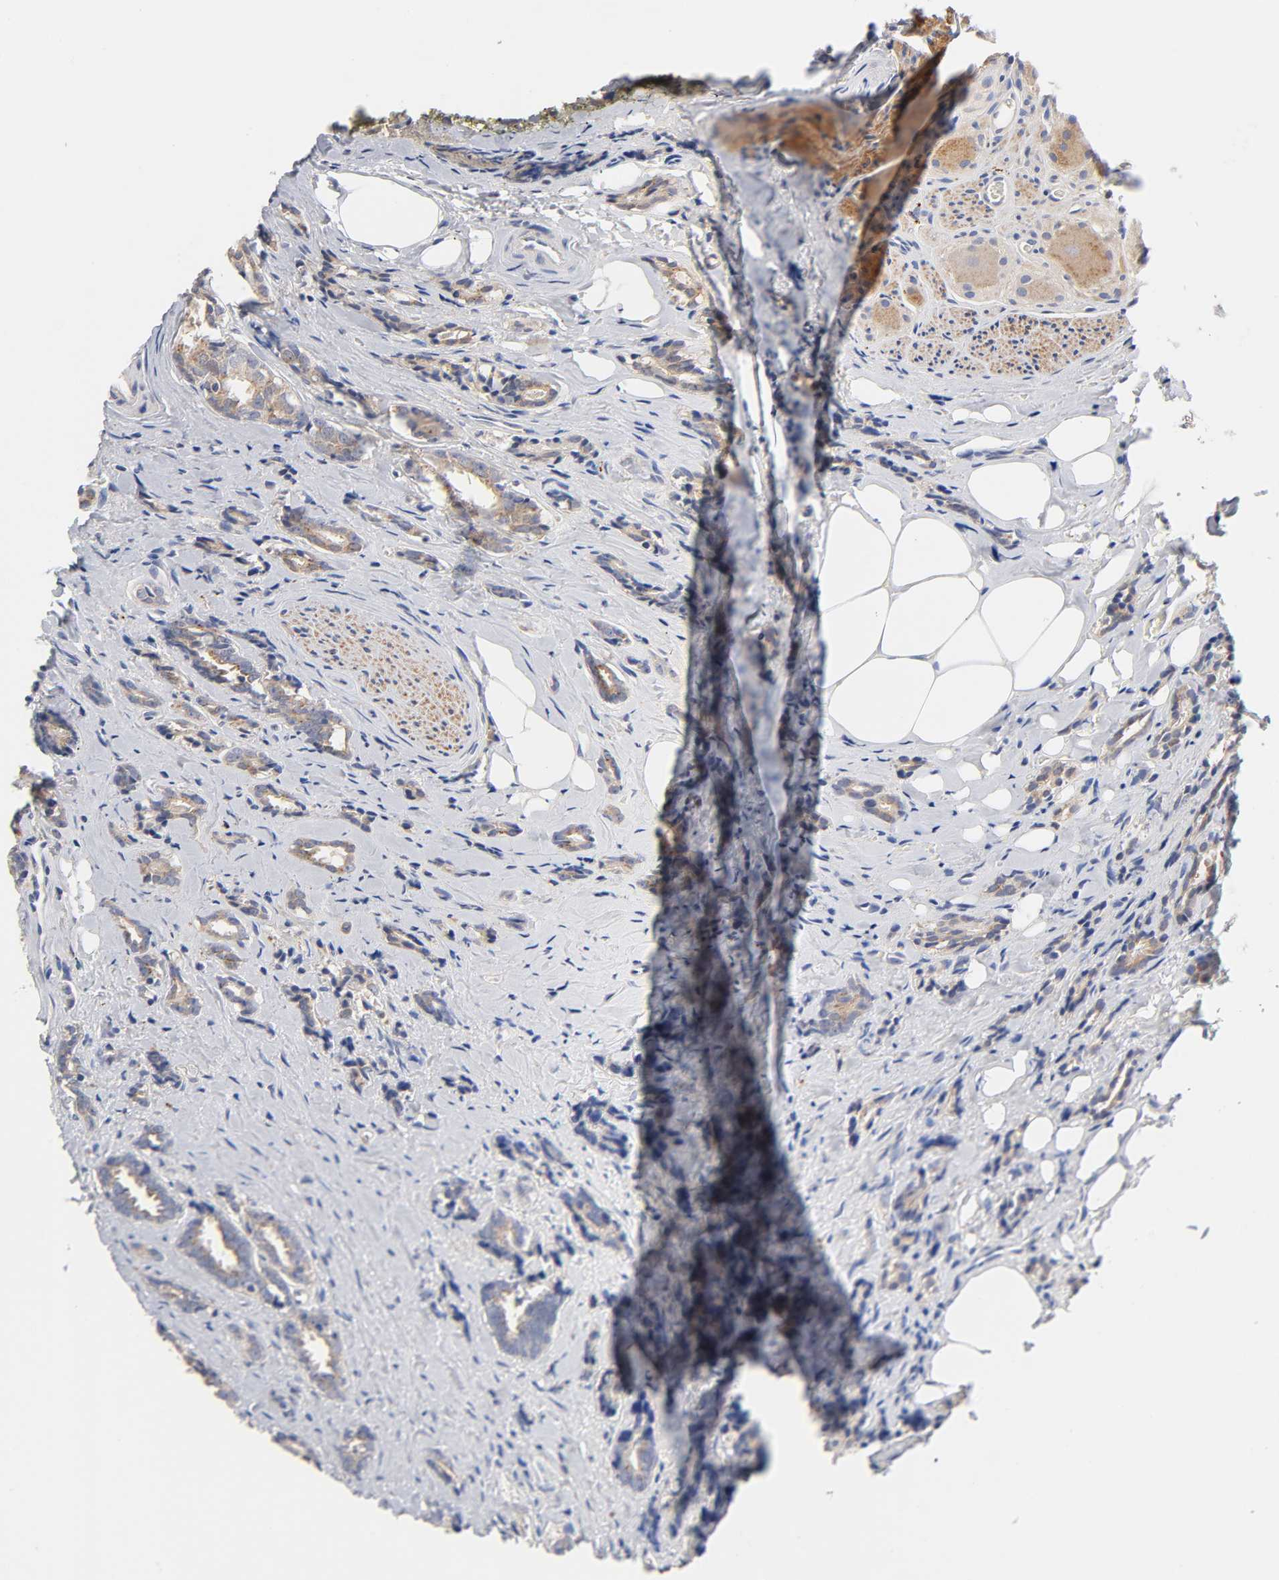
{"staining": {"intensity": "weak", "quantity": ">75%", "location": "cytoplasmic/membranous"}, "tissue": "prostate cancer", "cell_type": "Tumor cells", "image_type": "cancer", "snomed": [{"axis": "morphology", "description": "Adenocarcinoma, High grade"}, {"axis": "topography", "description": "Prostate"}], "caption": "Immunohistochemistry (IHC) of prostate cancer shows low levels of weak cytoplasmic/membranous staining in about >75% of tumor cells.", "gene": "C17orf75", "patient": {"sex": "male", "age": 67}}